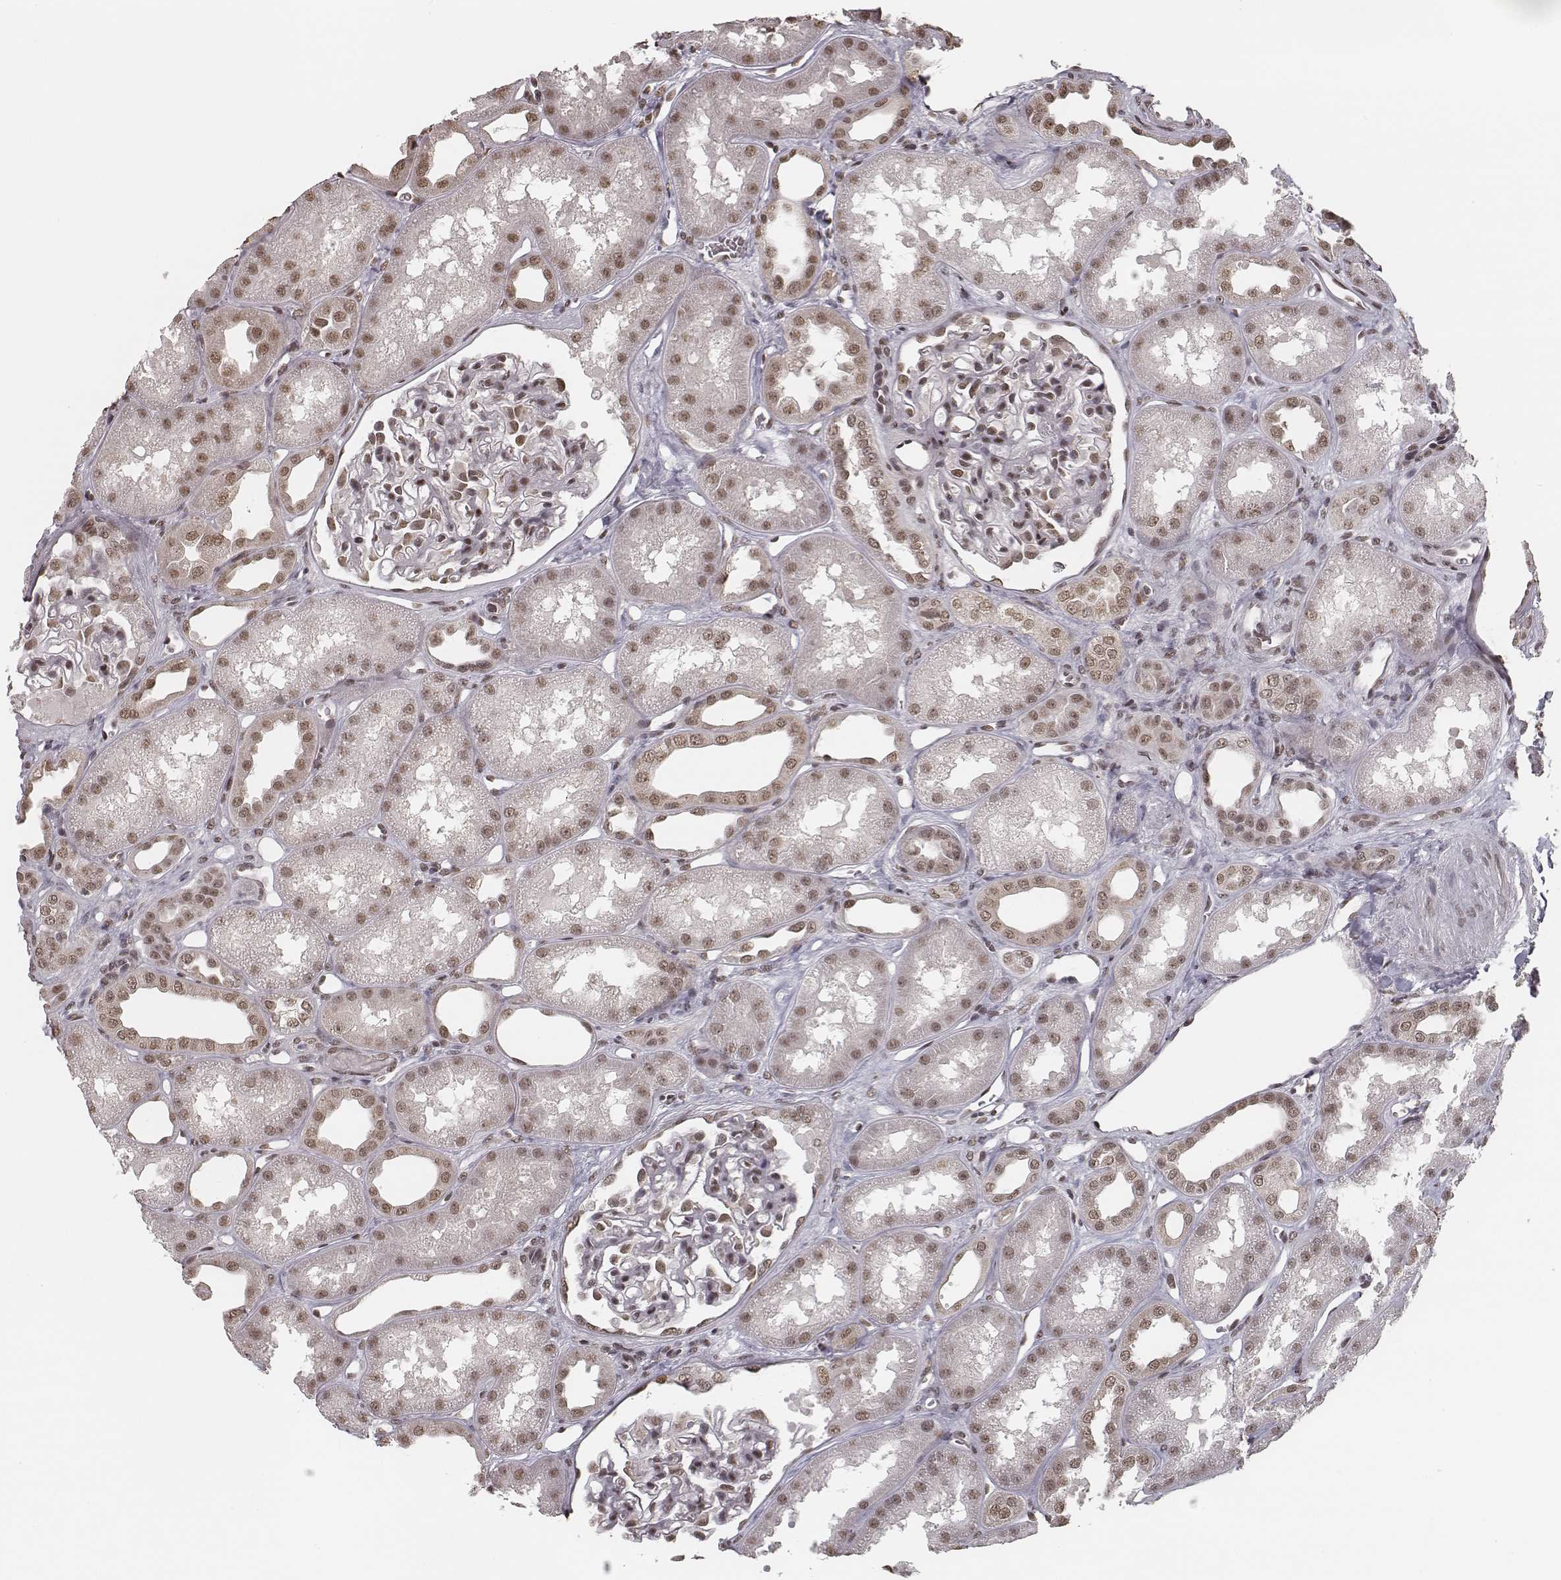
{"staining": {"intensity": "moderate", "quantity": "25%-75%", "location": "nuclear"}, "tissue": "kidney", "cell_type": "Cells in glomeruli", "image_type": "normal", "snomed": [{"axis": "morphology", "description": "Normal tissue, NOS"}, {"axis": "topography", "description": "Kidney"}], "caption": "Kidney stained with DAB (3,3'-diaminobenzidine) immunohistochemistry demonstrates medium levels of moderate nuclear positivity in approximately 25%-75% of cells in glomeruli.", "gene": "HMGA2", "patient": {"sex": "male", "age": 61}}